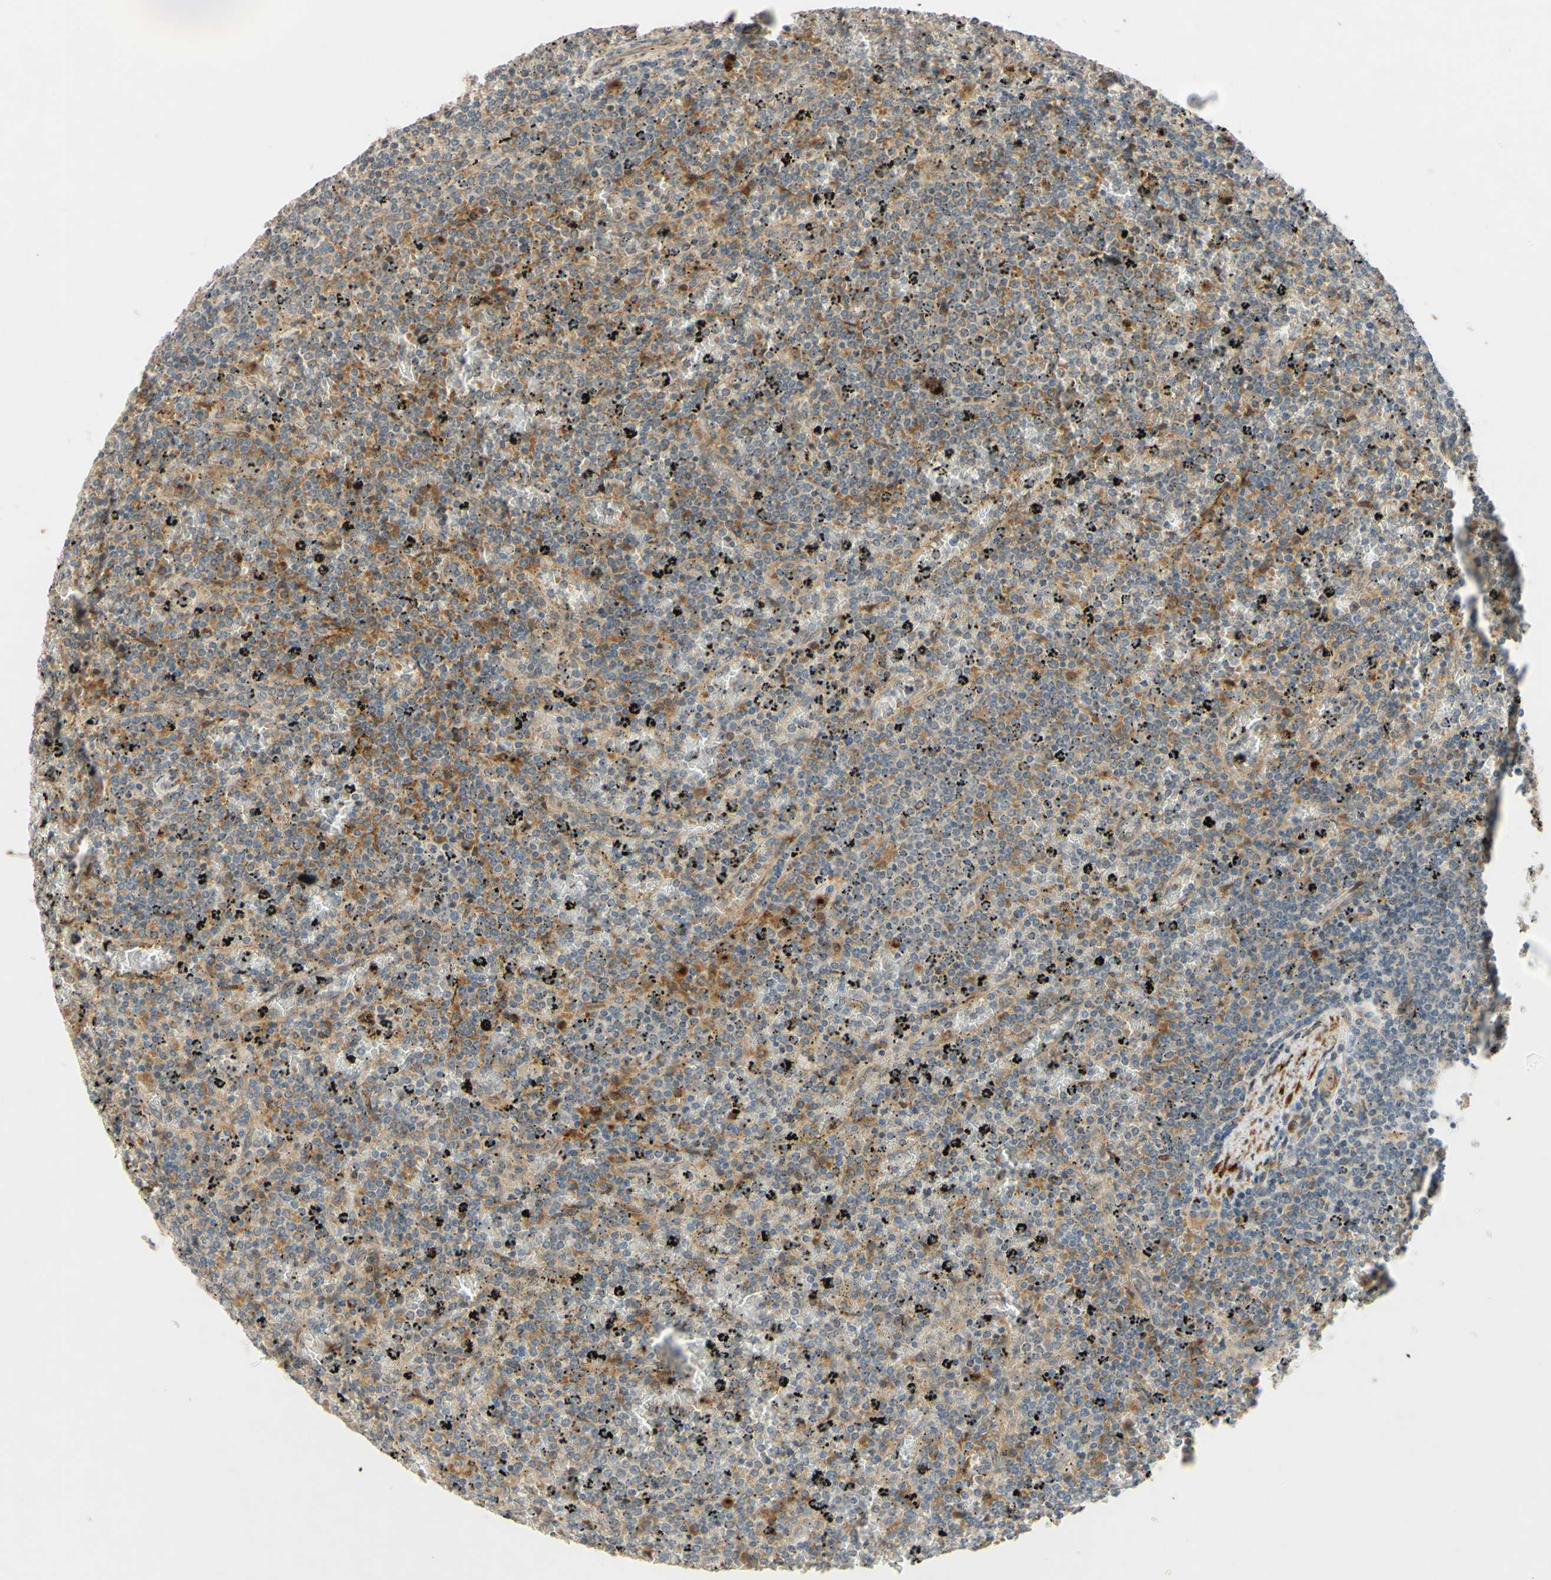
{"staining": {"intensity": "moderate", "quantity": "25%-75%", "location": "none"}, "tissue": "lymphoma", "cell_type": "Tumor cells", "image_type": "cancer", "snomed": [{"axis": "morphology", "description": "Malignant lymphoma, non-Hodgkin's type, Low grade"}, {"axis": "topography", "description": "Spleen"}], "caption": "The photomicrograph reveals a brown stain indicating the presence of a protein in the None of tumor cells in low-grade malignant lymphoma, non-Hodgkin's type.", "gene": "PTPRU", "patient": {"sex": "female", "age": 77}}